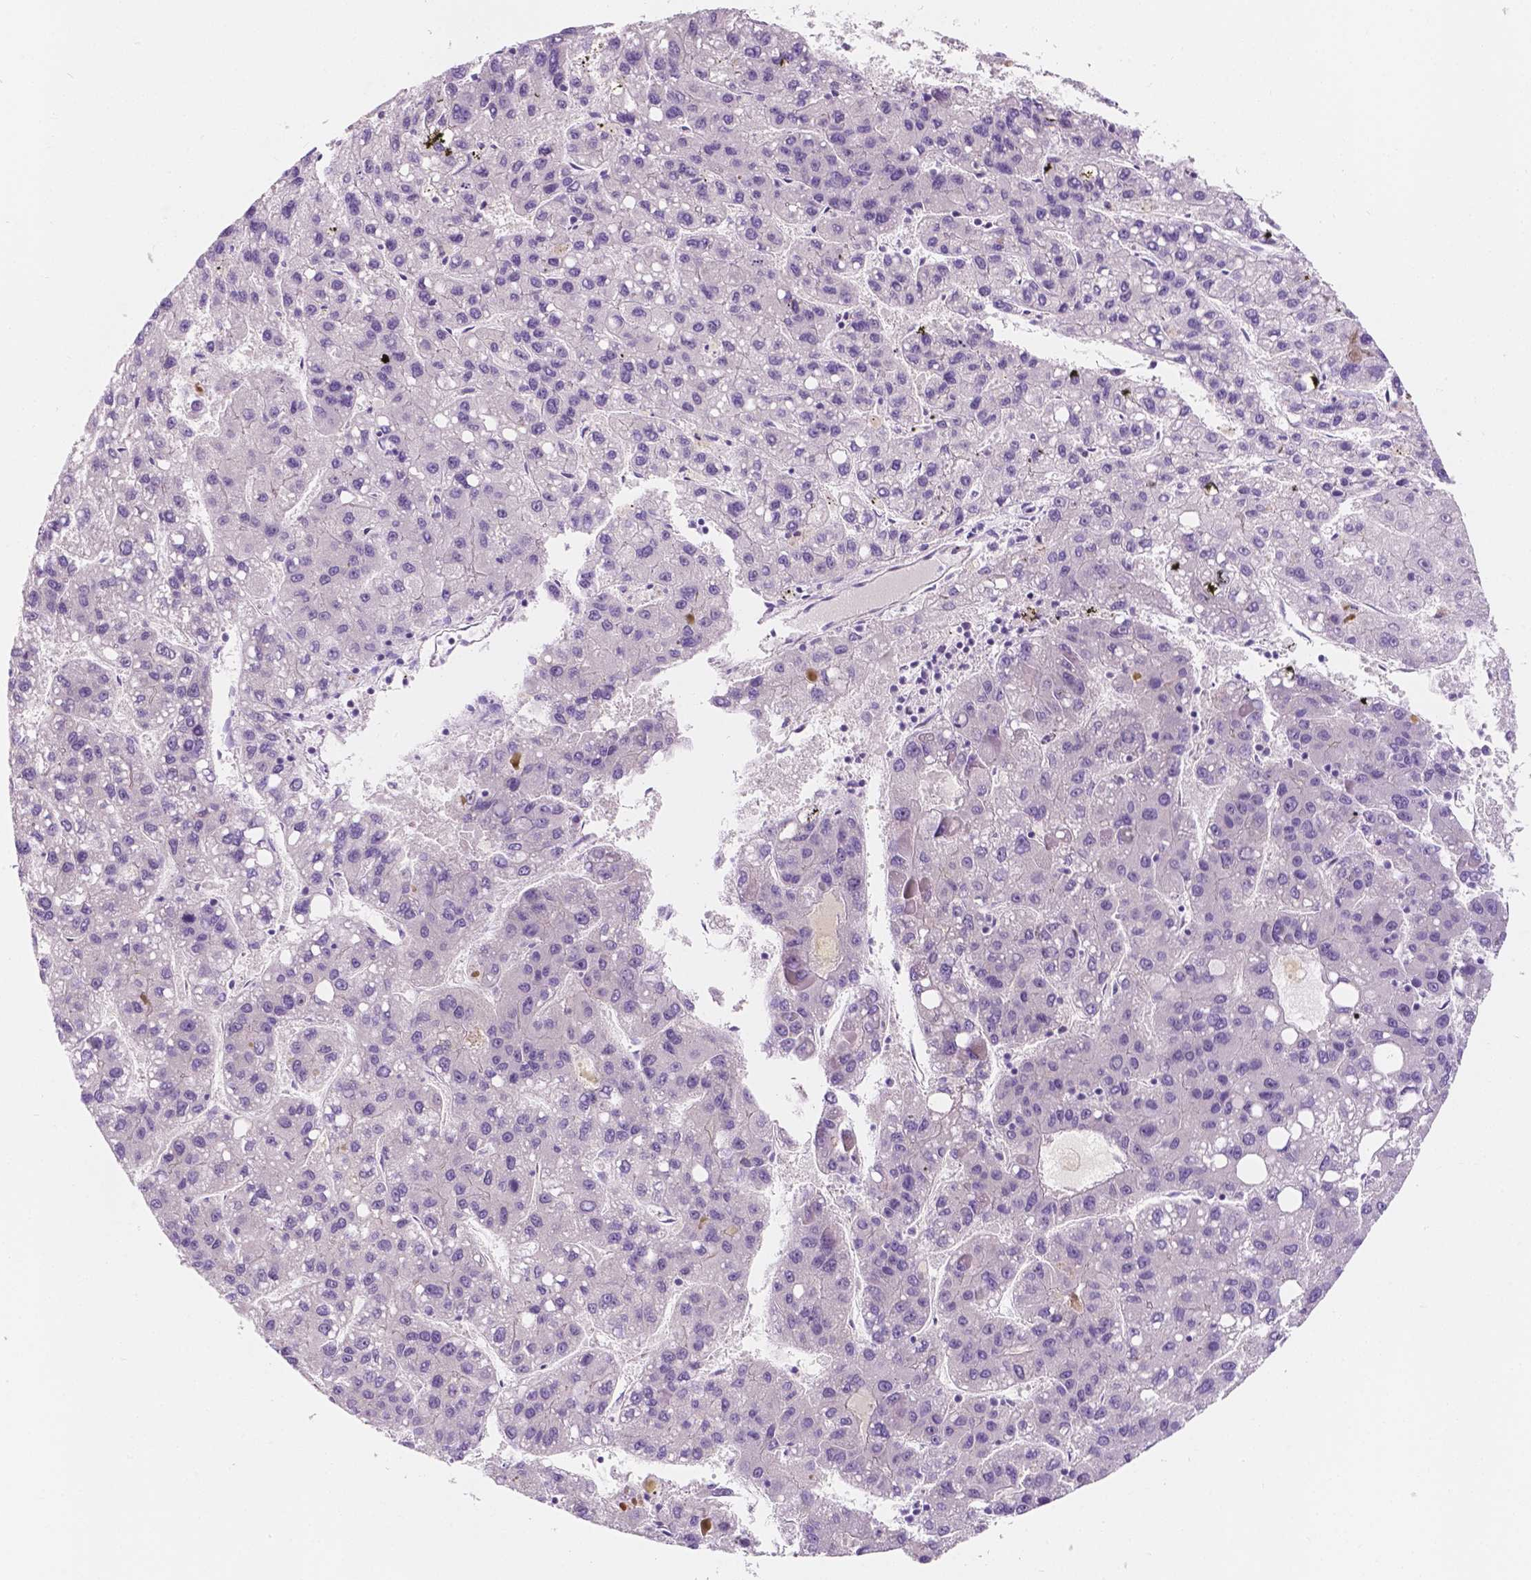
{"staining": {"intensity": "negative", "quantity": "none", "location": "none"}, "tissue": "liver cancer", "cell_type": "Tumor cells", "image_type": "cancer", "snomed": [{"axis": "morphology", "description": "Carcinoma, Hepatocellular, NOS"}, {"axis": "topography", "description": "Liver"}], "caption": "This is a image of IHC staining of liver cancer (hepatocellular carcinoma), which shows no staining in tumor cells.", "gene": "SIRT2", "patient": {"sex": "female", "age": 82}}